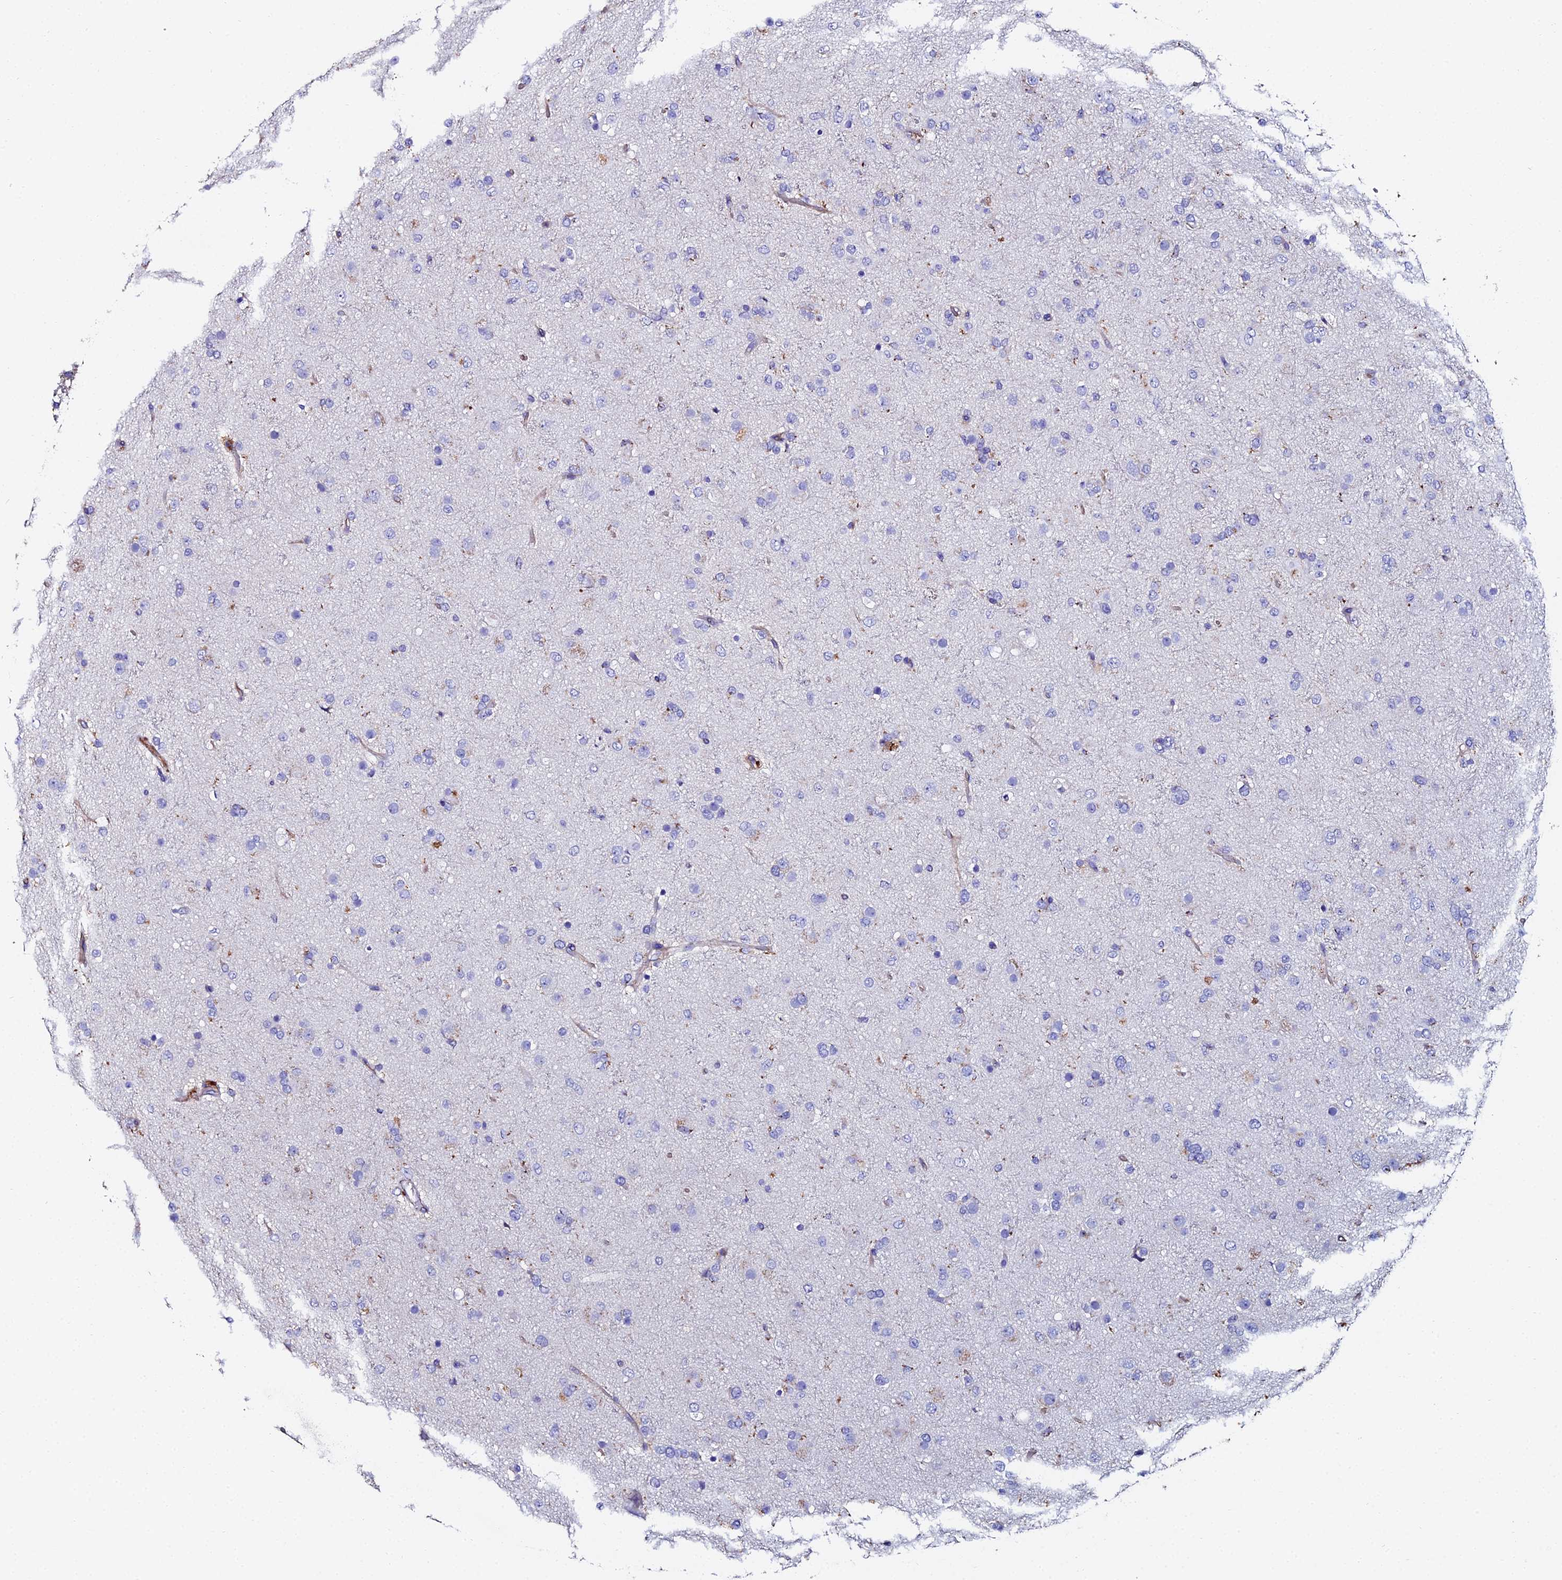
{"staining": {"intensity": "negative", "quantity": "none", "location": "none"}, "tissue": "glioma", "cell_type": "Tumor cells", "image_type": "cancer", "snomed": [{"axis": "morphology", "description": "Glioma, malignant, Low grade"}, {"axis": "topography", "description": "Brain"}], "caption": "Tumor cells are negative for protein expression in human glioma.", "gene": "C6", "patient": {"sex": "male", "age": 65}}